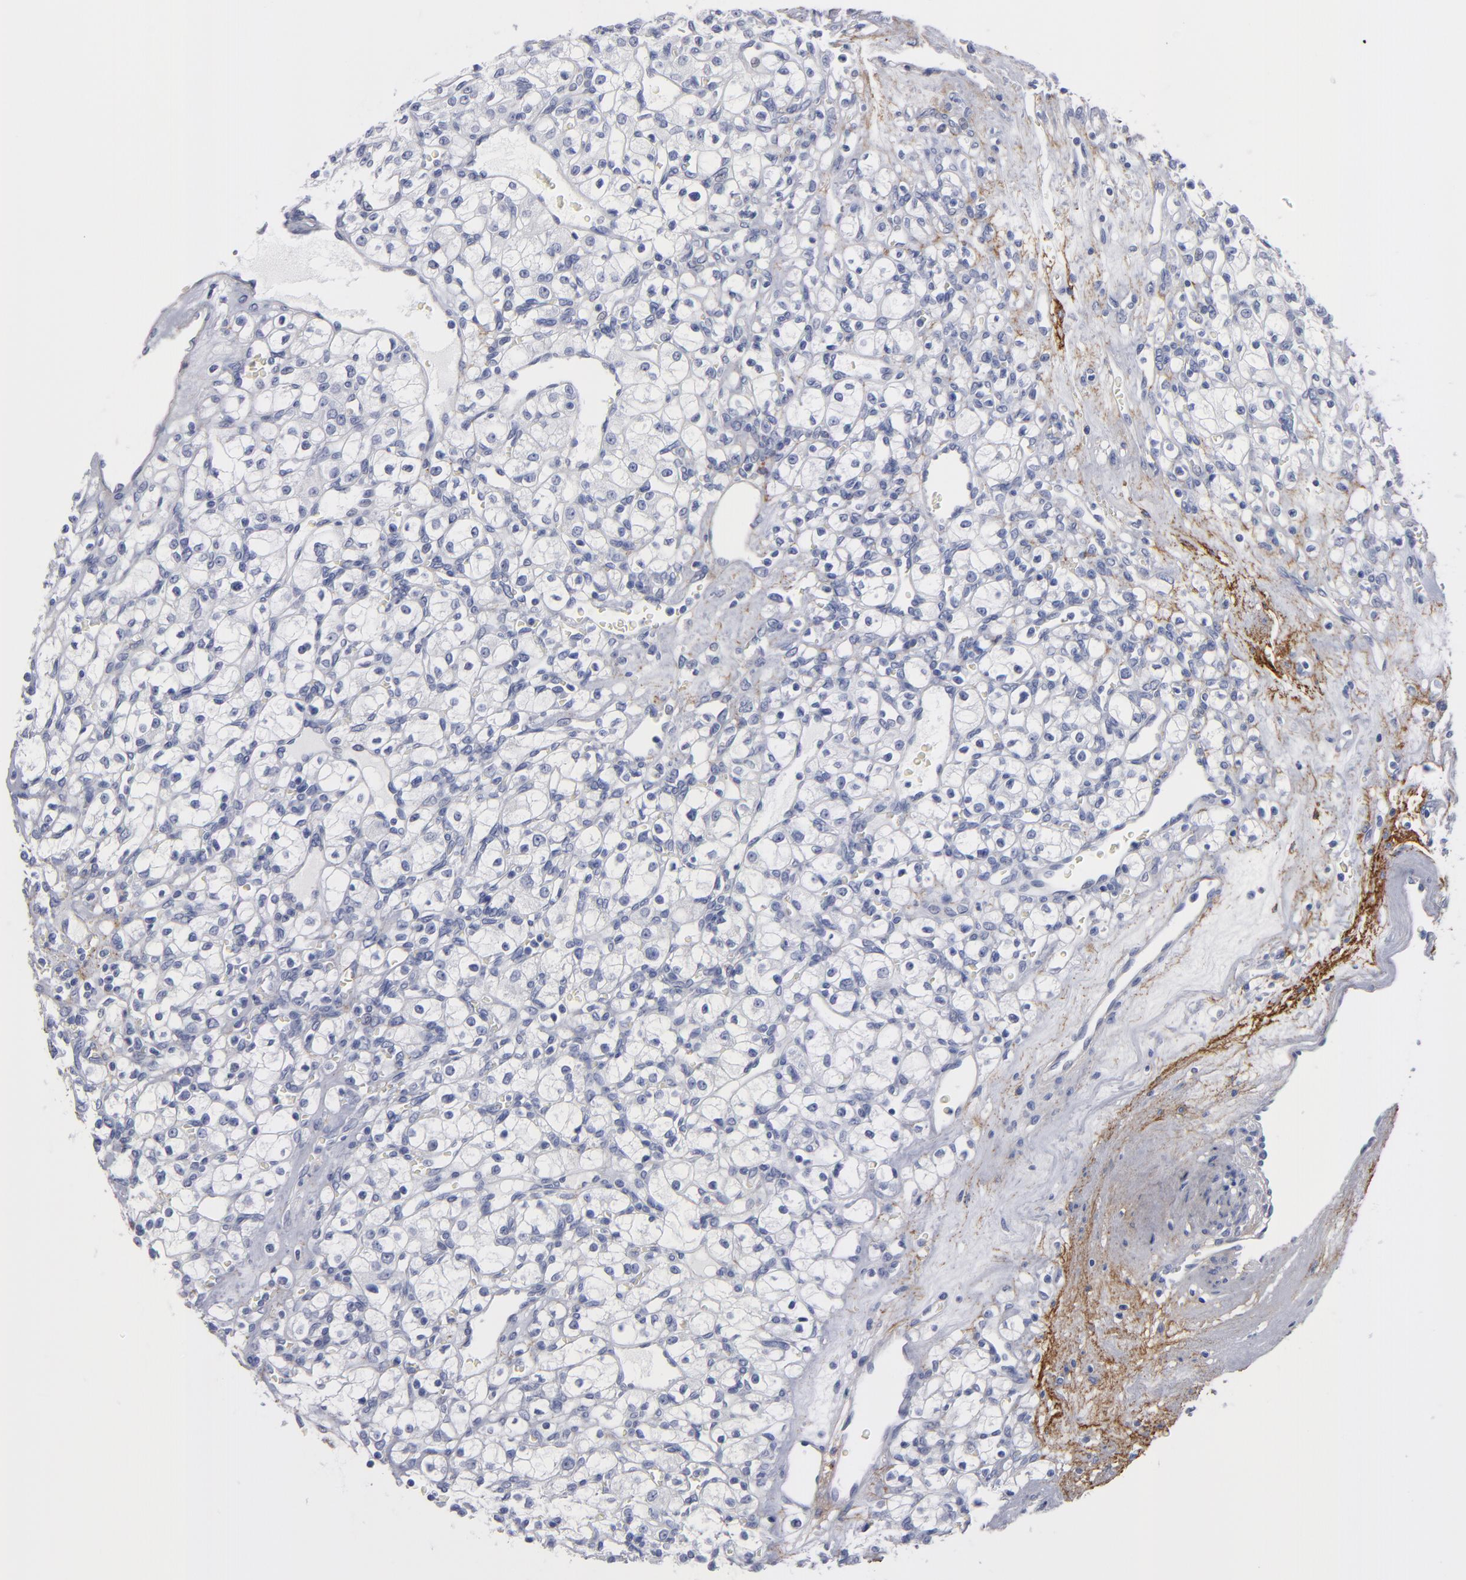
{"staining": {"intensity": "negative", "quantity": "none", "location": "none"}, "tissue": "renal cancer", "cell_type": "Tumor cells", "image_type": "cancer", "snomed": [{"axis": "morphology", "description": "Adenocarcinoma, NOS"}, {"axis": "topography", "description": "Kidney"}], "caption": "A histopathology image of human renal adenocarcinoma is negative for staining in tumor cells.", "gene": "EMILIN1", "patient": {"sex": "female", "age": 62}}